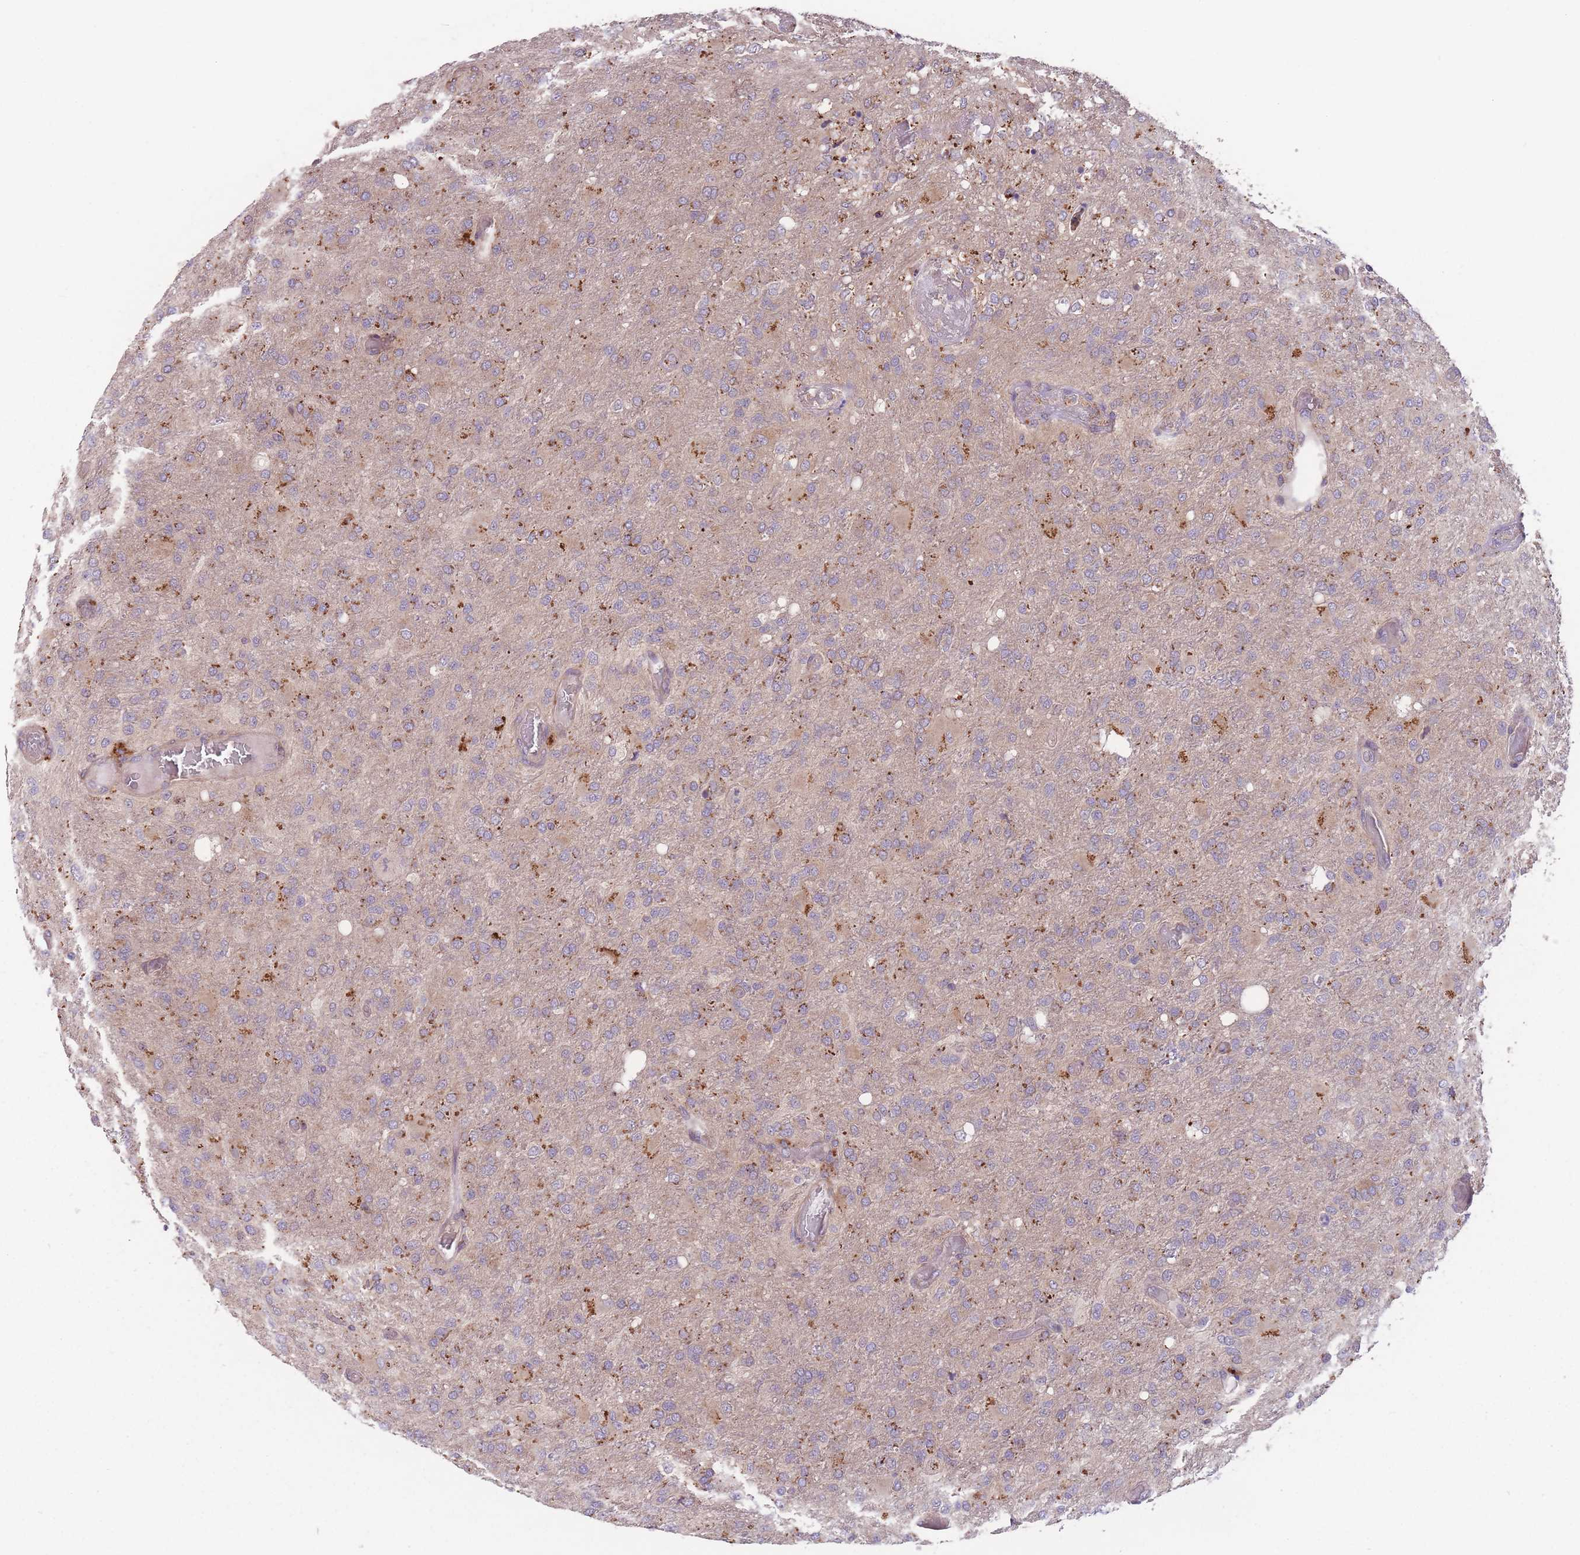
{"staining": {"intensity": "moderate", "quantity": "<25%", "location": "cytoplasmic/membranous"}, "tissue": "glioma", "cell_type": "Tumor cells", "image_type": "cancer", "snomed": [{"axis": "morphology", "description": "Glioma, malignant, High grade"}, {"axis": "topography", "description": "Brain"}], "caption": "Immunohistochemical staining of human glioma reveals moderate cytoplasmic/membranous protein staining in approximately <25% of tumor cells. (DAB (3,3'-diaminobenzidine) = brown stain, brightfield microscopy at high magnification).", "gene": "ITPKC", "patient": {"sex": "female", "age": 74}}